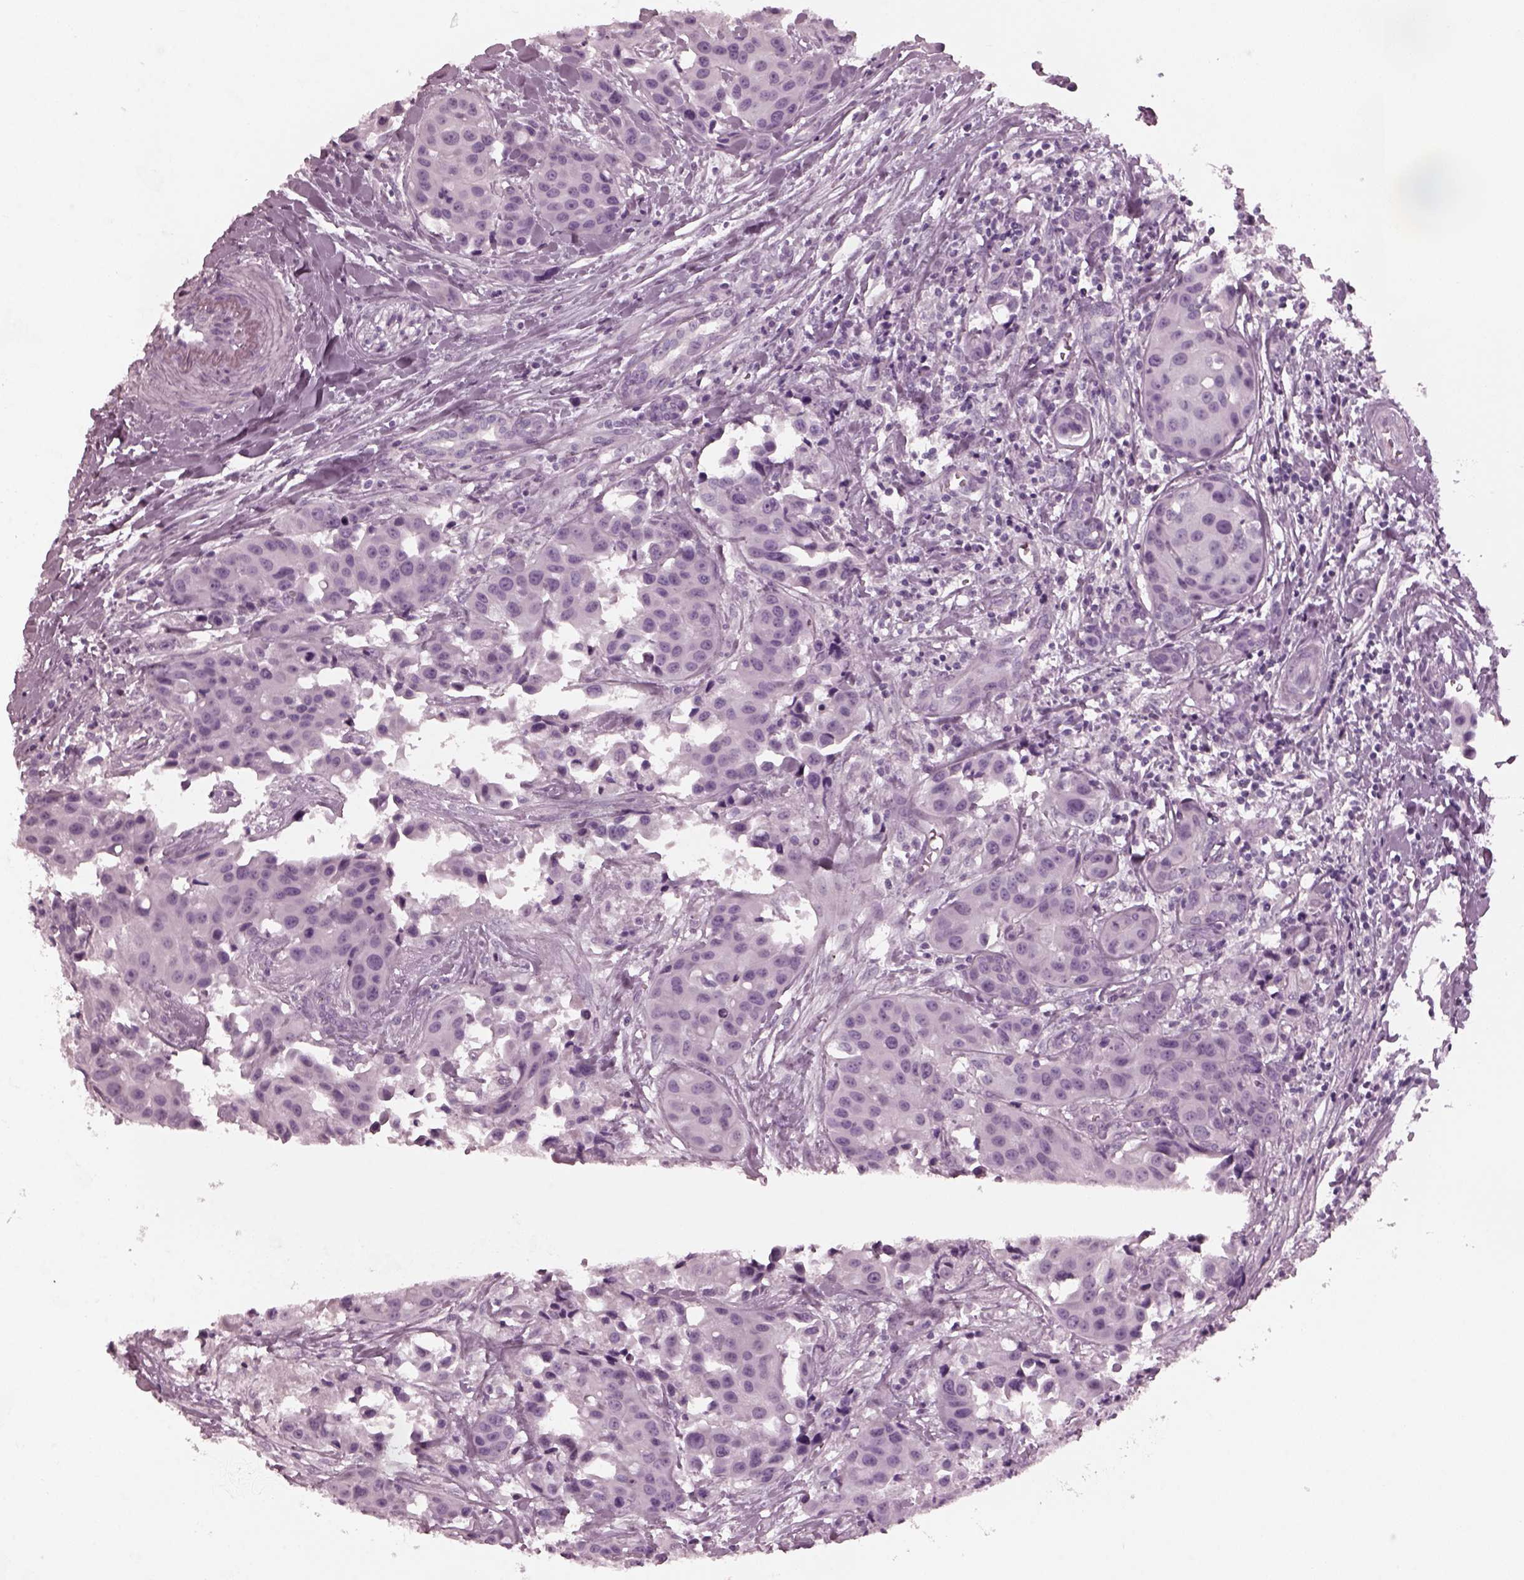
{"staining": {"intensity": "negative", "quantity": "none", "location": "none"}, "tissue": "head and neck cancer", "cell_type": "Tumor cells", "image_type": "cancer", "snomed": [{"axis": "morphology", "description": "Adenocarcinoma, NOS"}, {"axis": "topography", "description": "Head-Neck"}], "caption": "This is a micrograph of IHC staining of adenocarcinoma (head and neck), which shows no expression in tumor cells. The staining was performed using DAB to visualize the protein expression in brown, while the nuclei were stained in blue with hematoxylin (Magnification: 20x).", "gene": "RCVRN", "patient": {"sex": "male", "age": 76}}